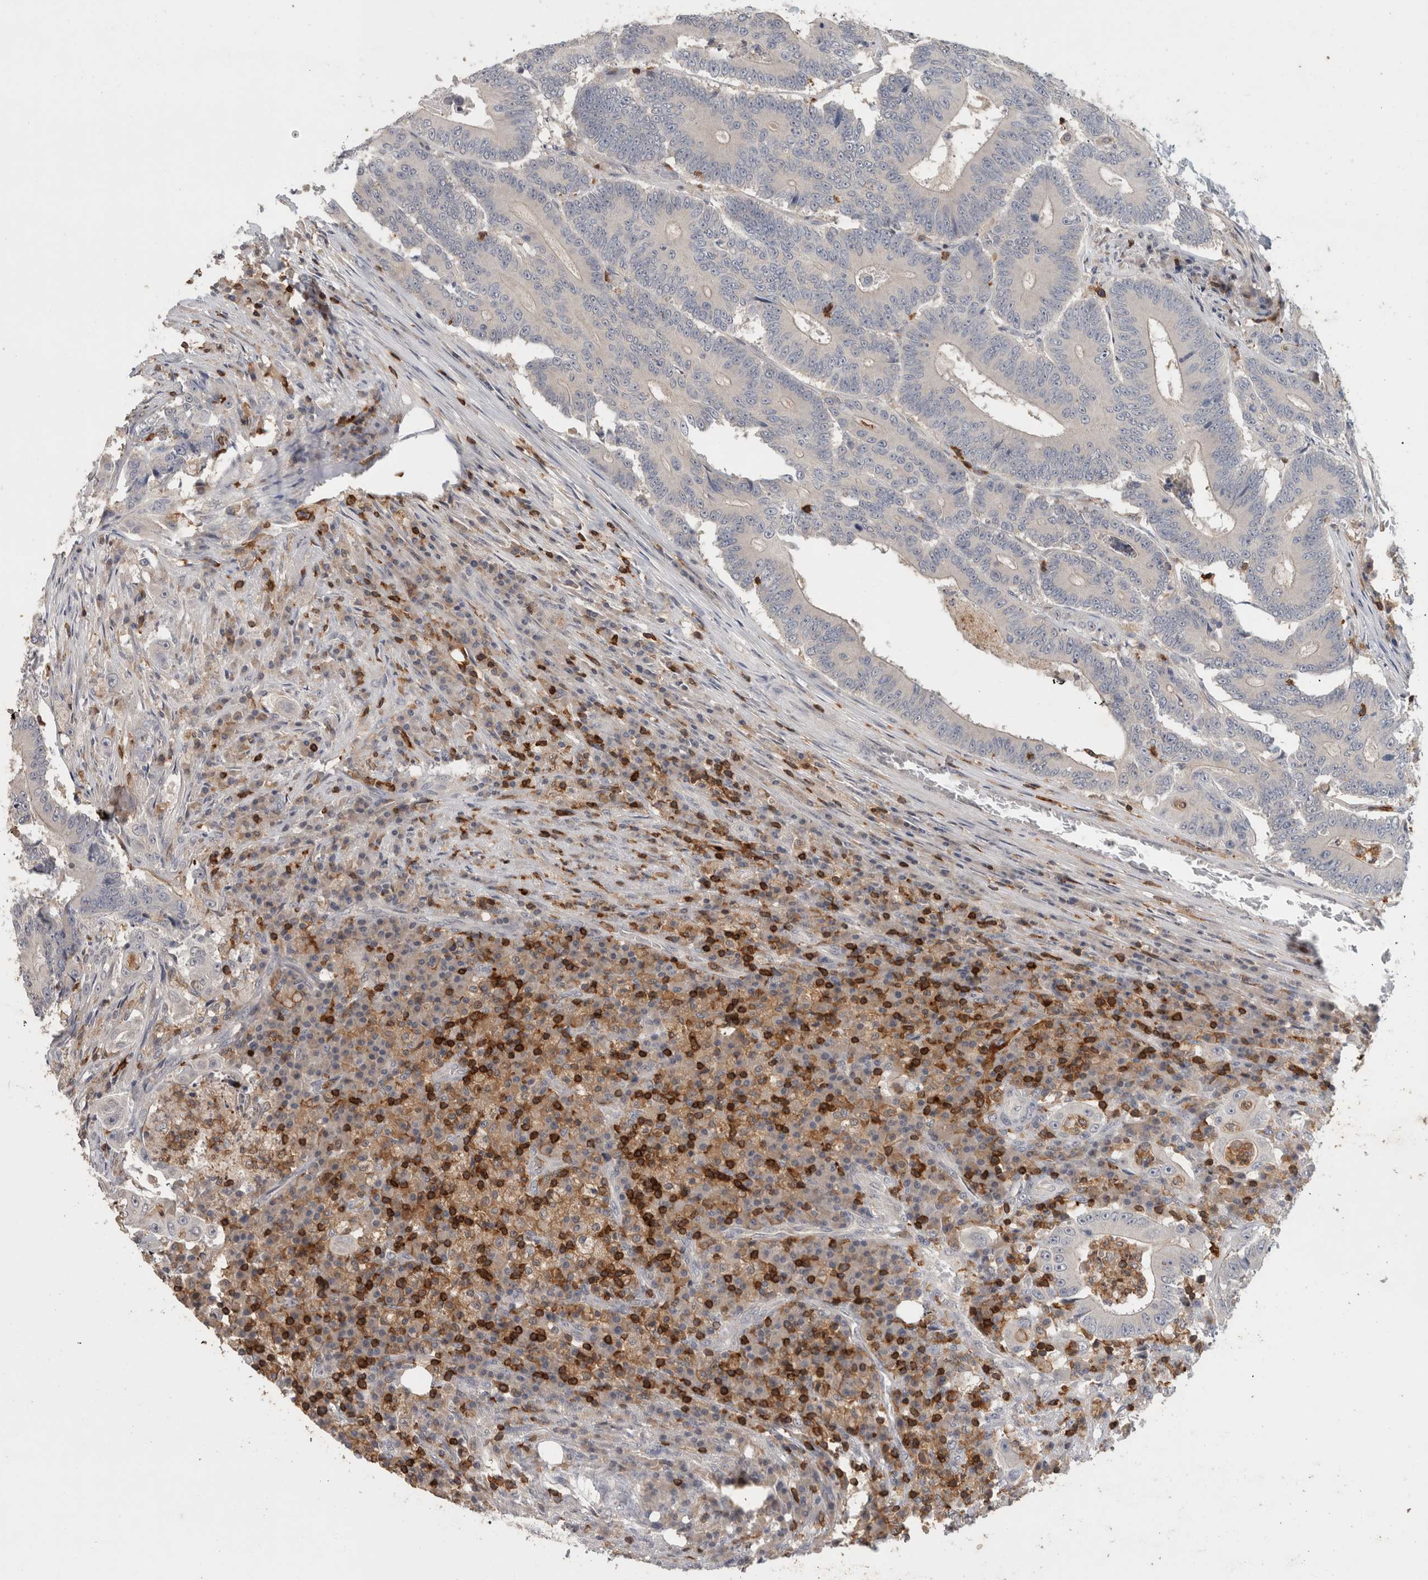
{"staining": {"intensity": "negative", "quantity": "none", "location": "none"}, "tissue": "colorectal cancer", "cell_type": "Tumor cells", "image_type": "cancer", "snomed": [{"axis": "morphology", "description": "Adenocarcinoma, NOS"}, {"axis": "topography", "description": "Colon"}], "caption": "An image of human colorectal adenocarcinoma is negative for staining in tumor cells. Brightfield microscopy of immunohistochemistry stained with DAB (brown) and hematoxylin (blue), captured at high magnification.", "gene": "GFRA2", "patient": {"sex": "male", "age": 83}}